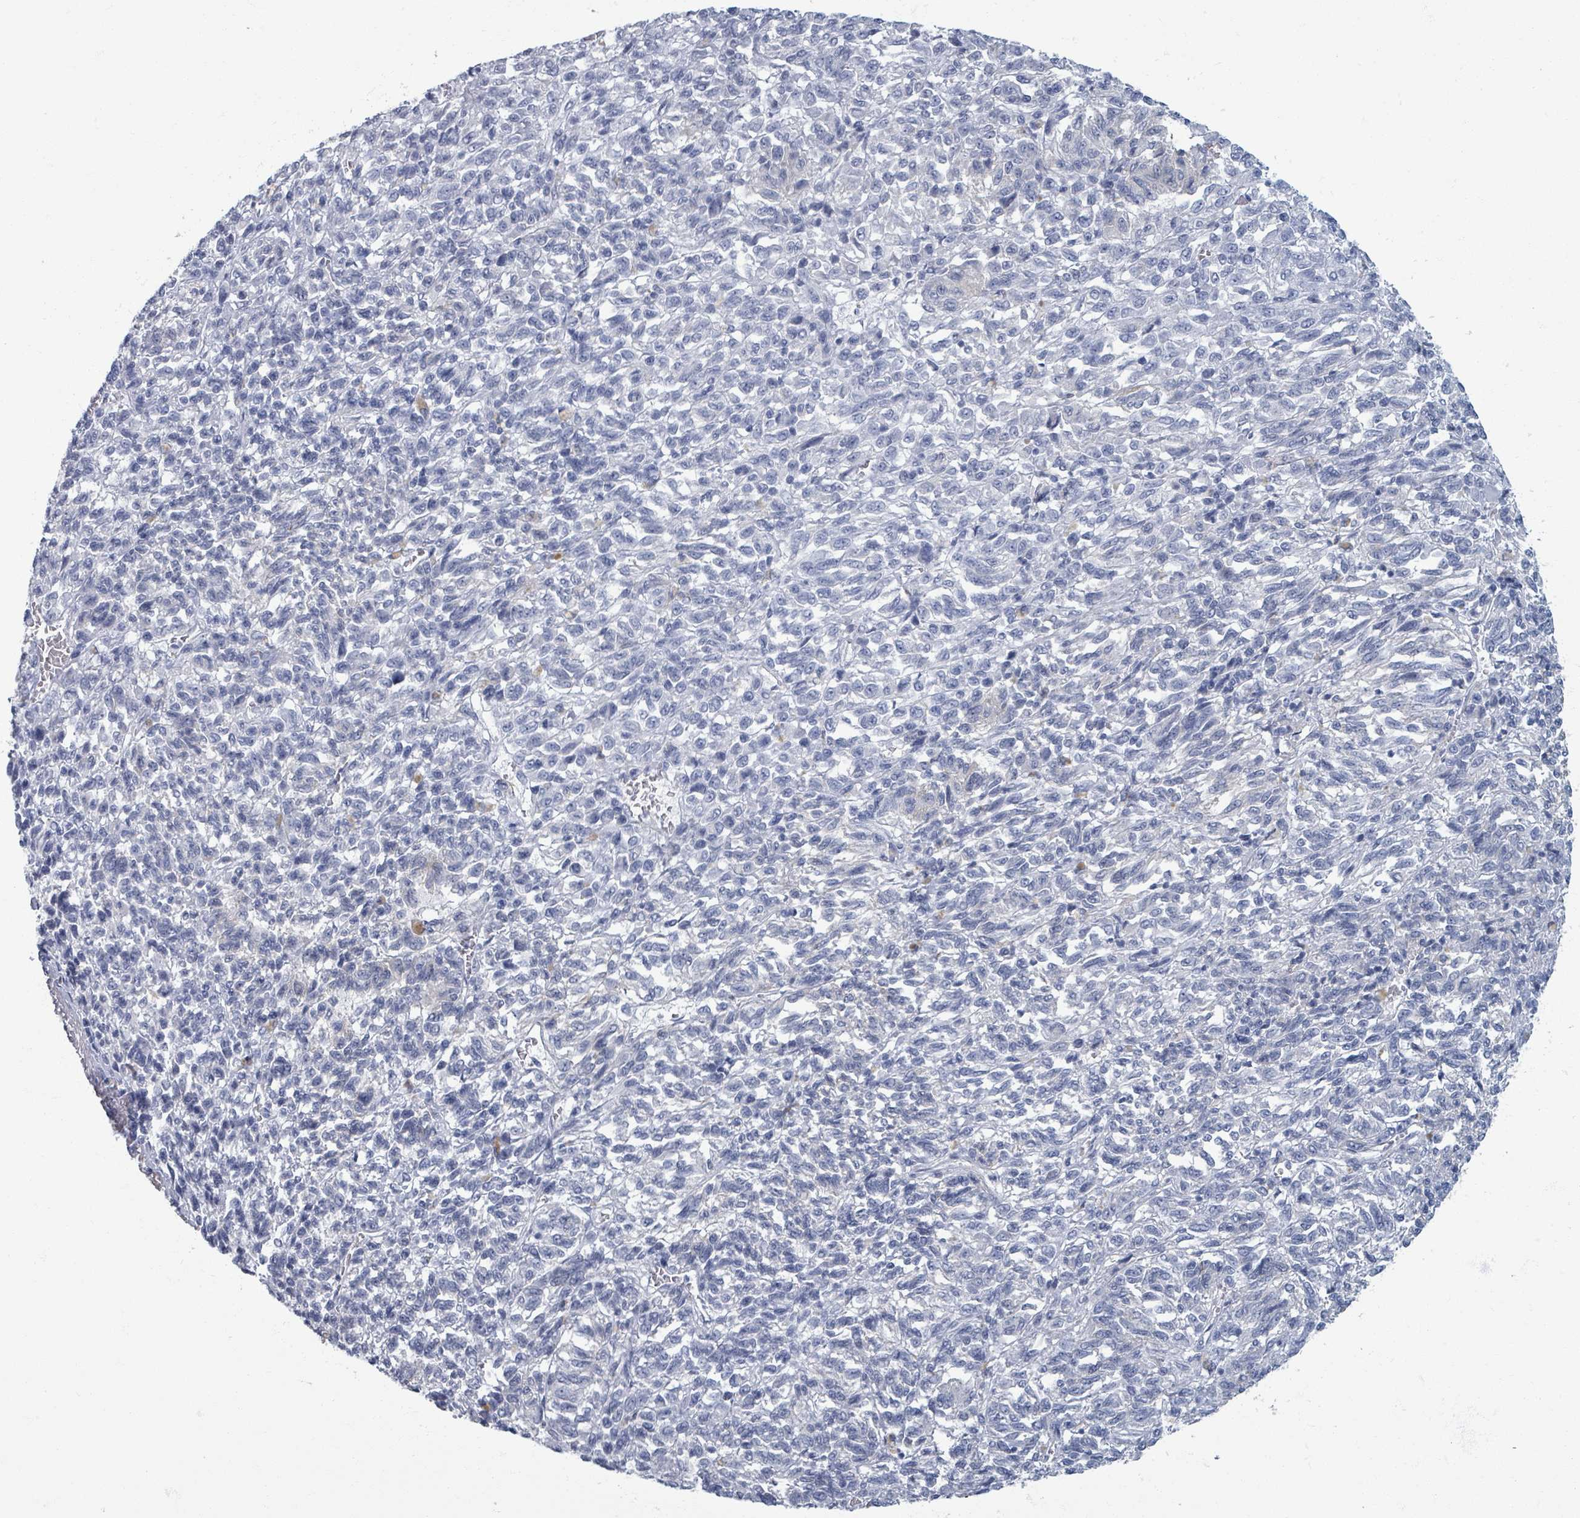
{"staining": {"intensity": "negative", "quantity": "none", "location": "none"}, "tissue": "melanoma", "cell_type": "Tumor cells", "image_type": "cancer", "snomed": [{"axis": "morphology", "description": "Malignant melanoma, Metastatic site"}, {"axis": "topography", "description": "Lung"}], "caption": "This is an IHC histopathology image of malignant melanoma (metastatic site). There is no staining in tumor cells.", "gene": "TAS2R1", "patient": {"sex": "male", "age": 64}}